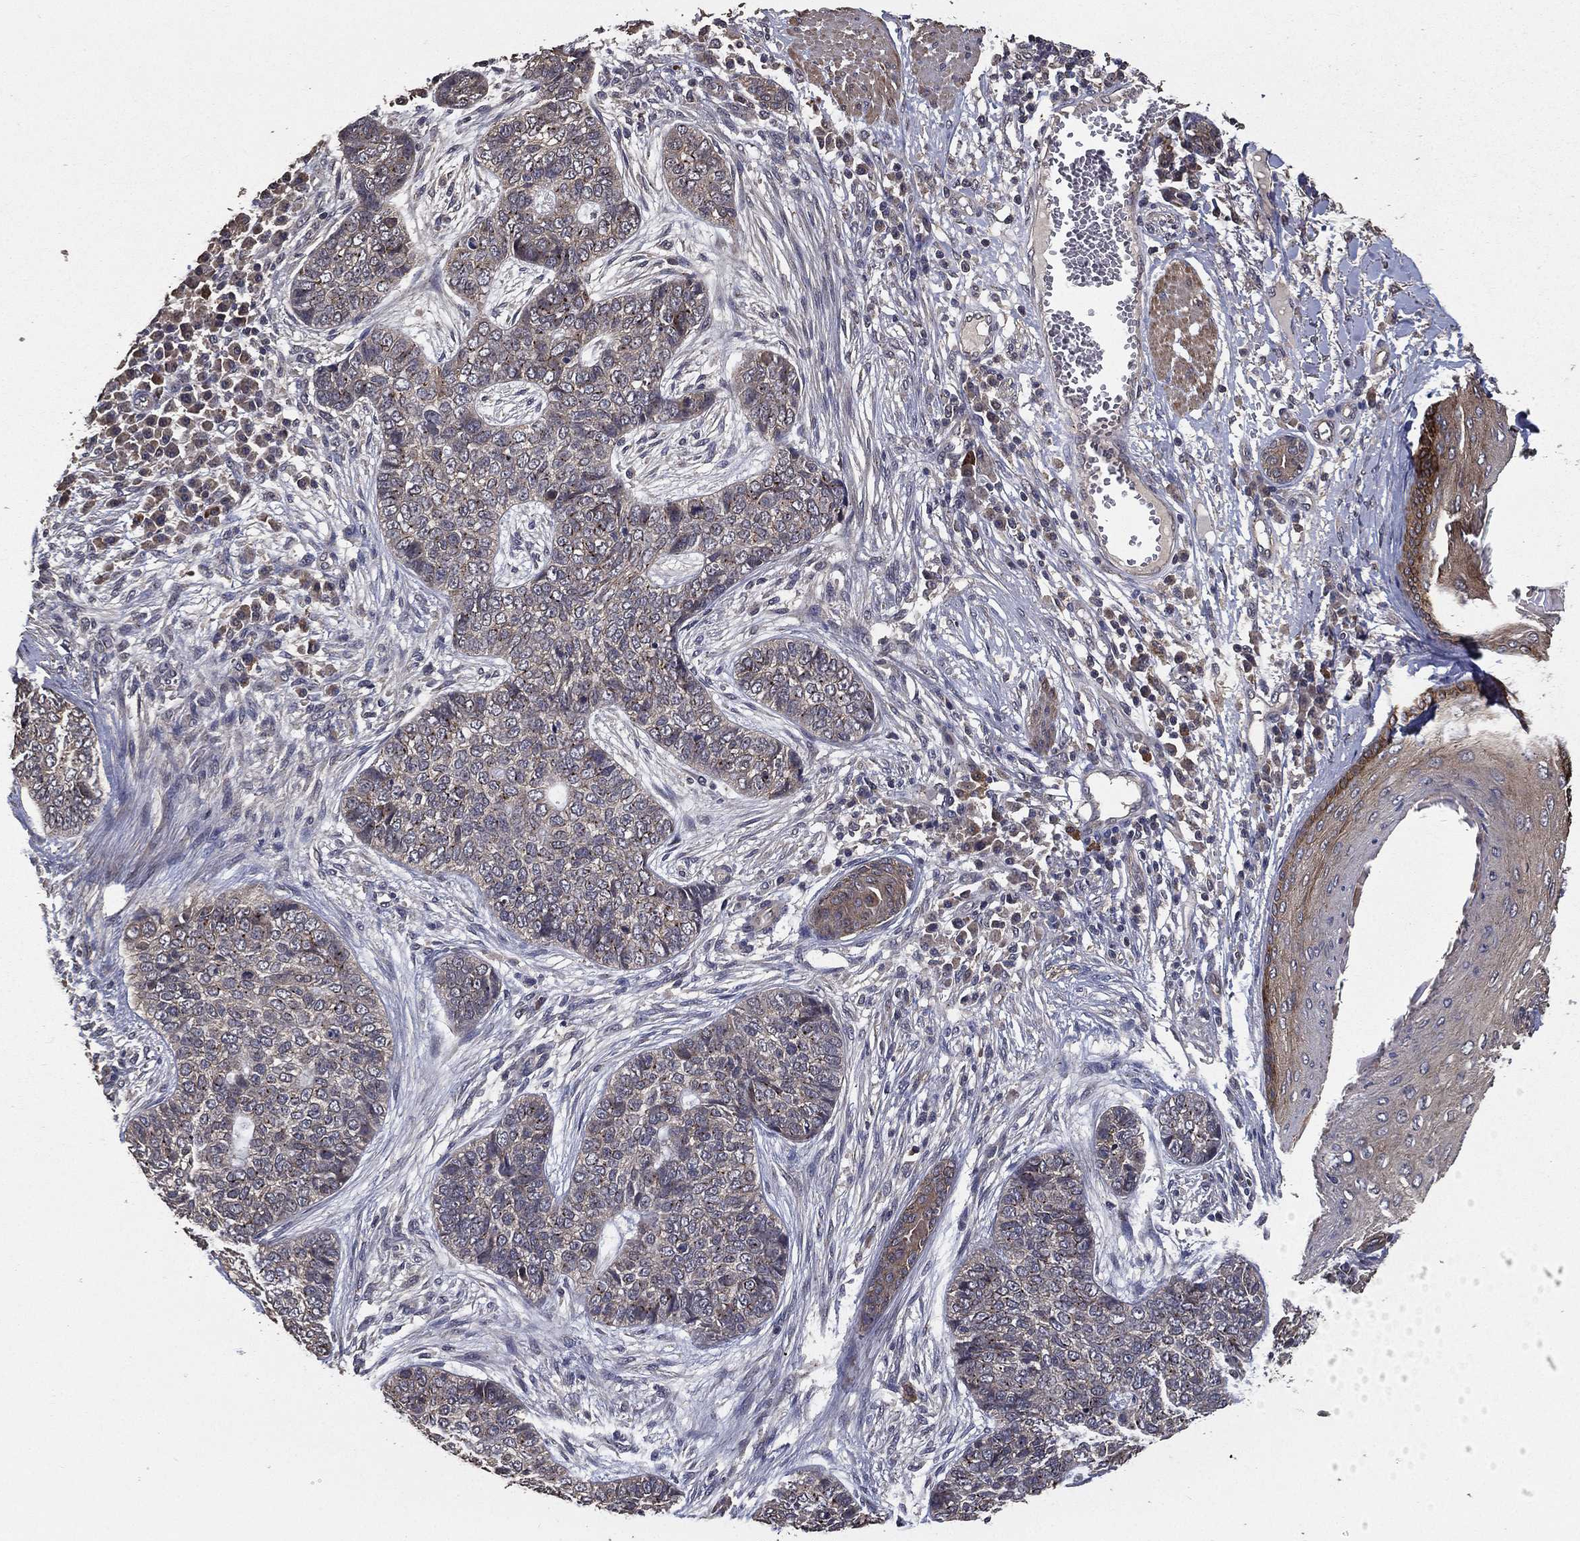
{"staining": {"intensity": "negative", "quantity": "none", "location": "none"}, "tissue": "skin cancer", "cell_type": "Tumor cells", "image_type": "cancer", "snomed": [{"axis": "morphology", "description": "Basal cell carcinoma"}, {"axis": "topography", "description": "Skin"}], "caption": "IHC micrograph of human skin cancer (basal cell carcinoma) stained for a protein (brown), which displays no staining in tumor cells.", "gene": "PCNT", "patient": {"sex": "female", "age": 69}}